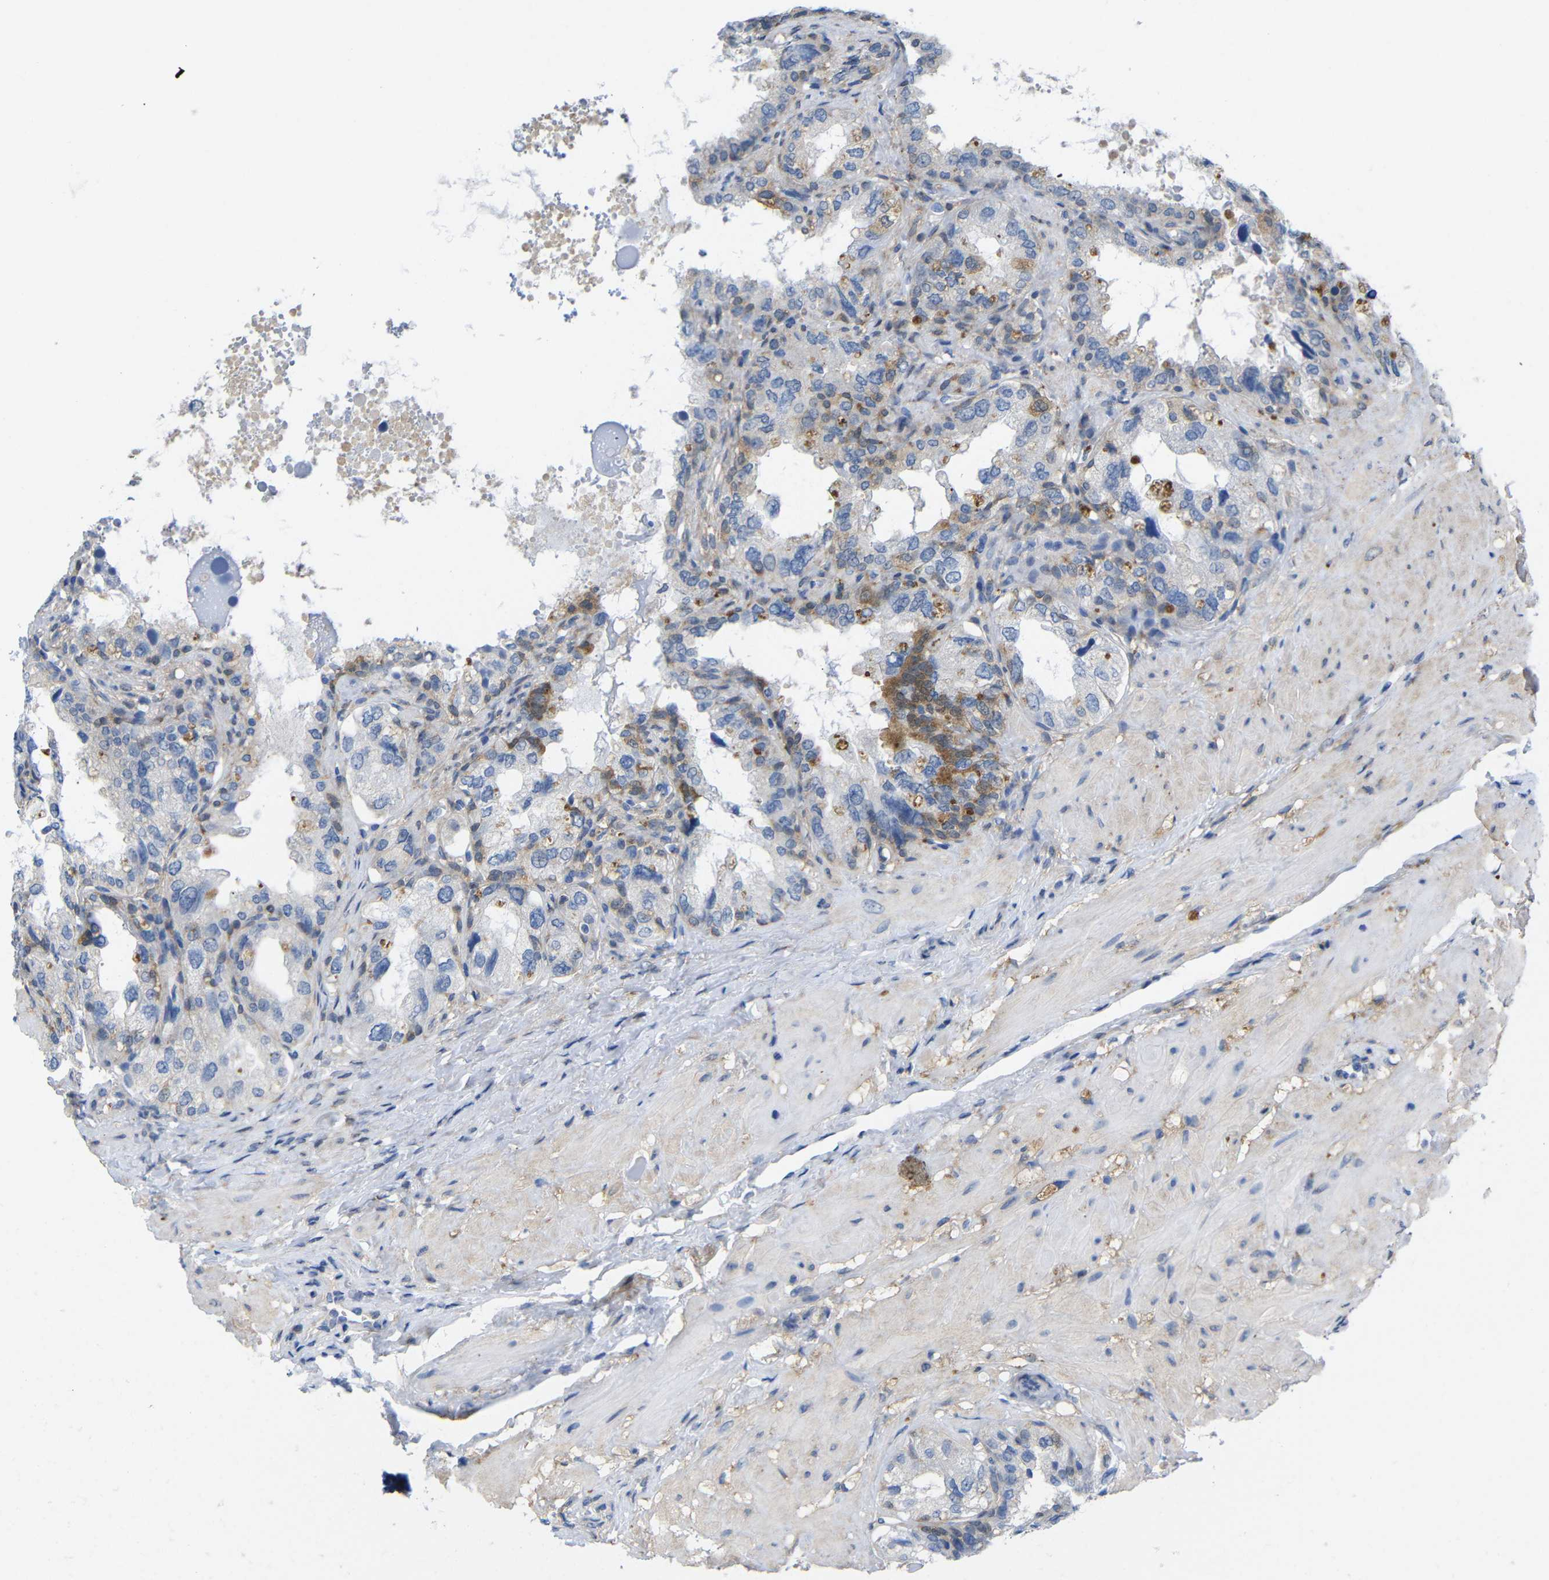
{"staining": {"intensity": "moderate", "quantity": "<25%", "location": "cytoplasmic/membranous"}, "tissue": "seminal vesicle", "cell_type": "Glandular cells", "image_type": "normal", "snomed": [{"axis": "morphology", "description": "Normal tissue, NOS"}, {"axis": "topography", "description": "Seminal veicle"}], "caption": "This micrograph displays immunohistochemistry staining of unremarkable seminal vesicle, with low moderate cytoplasmic/membranous positivity in about <25% of glandular cells.", "gene": "PEBP1", "patient": {"sex": "male", "age": 68}}